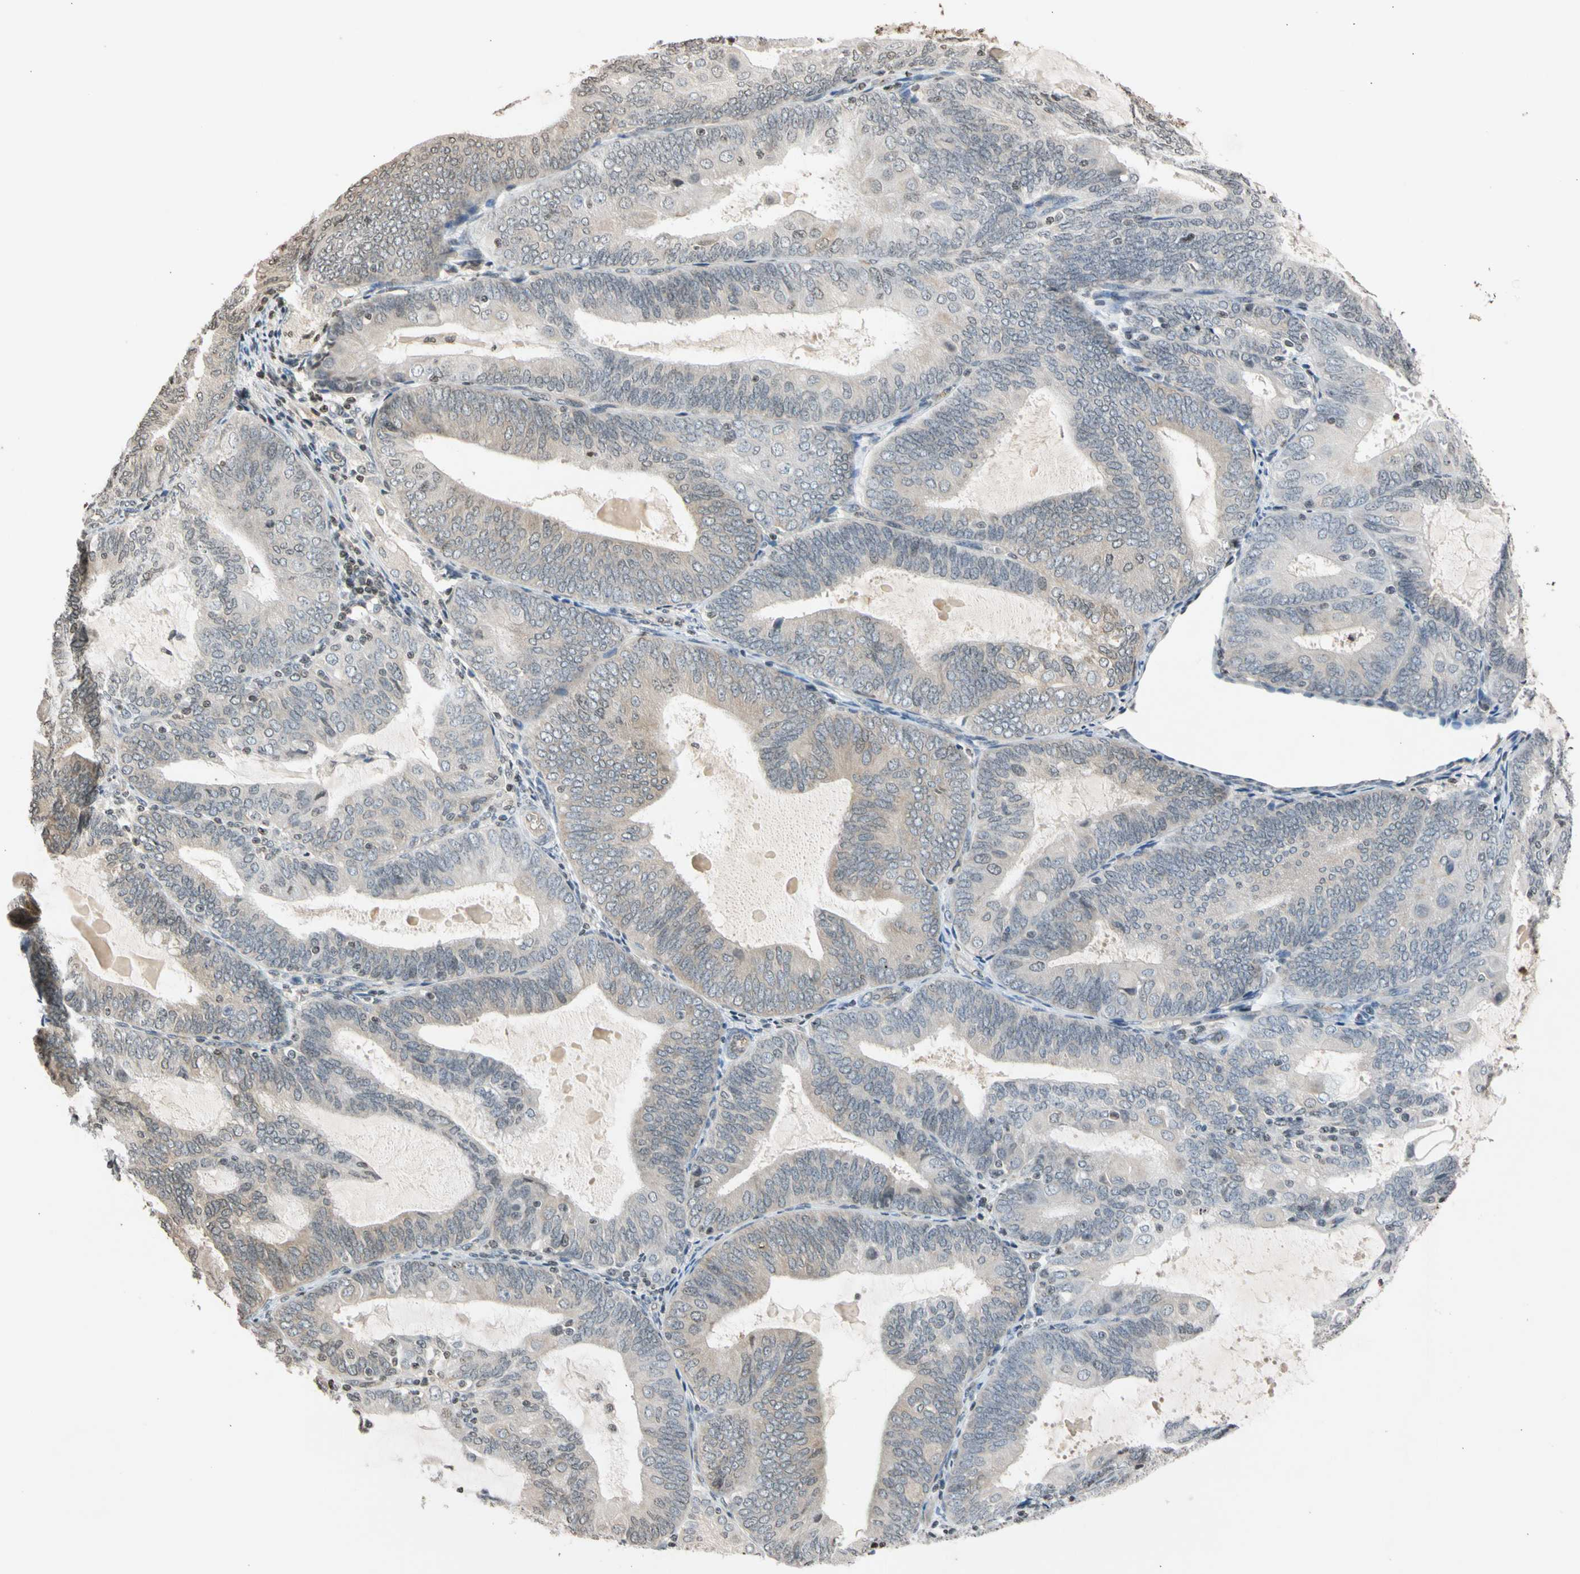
{"staining": {"intensity": "weak", "quantity": ">75%", "location": "cytoplasmic/membranous"}, "tissue": "endometrial cancer", "cell_type": "Tumor cells", "image_type": "cancer", "snomed": [{"axis": "morphology", "description": "Adenocarcinoma, NOS"}, {"axis": "topography", "description": "Endometrium"}], "caption": "This is a histology image of IHC staining of endometrial cancer, which shows weak positivity in the cytoplasmic/membranous of tumor cells.", "gene": "GPX4", "patient": {"sex": "female", "age": 81}}